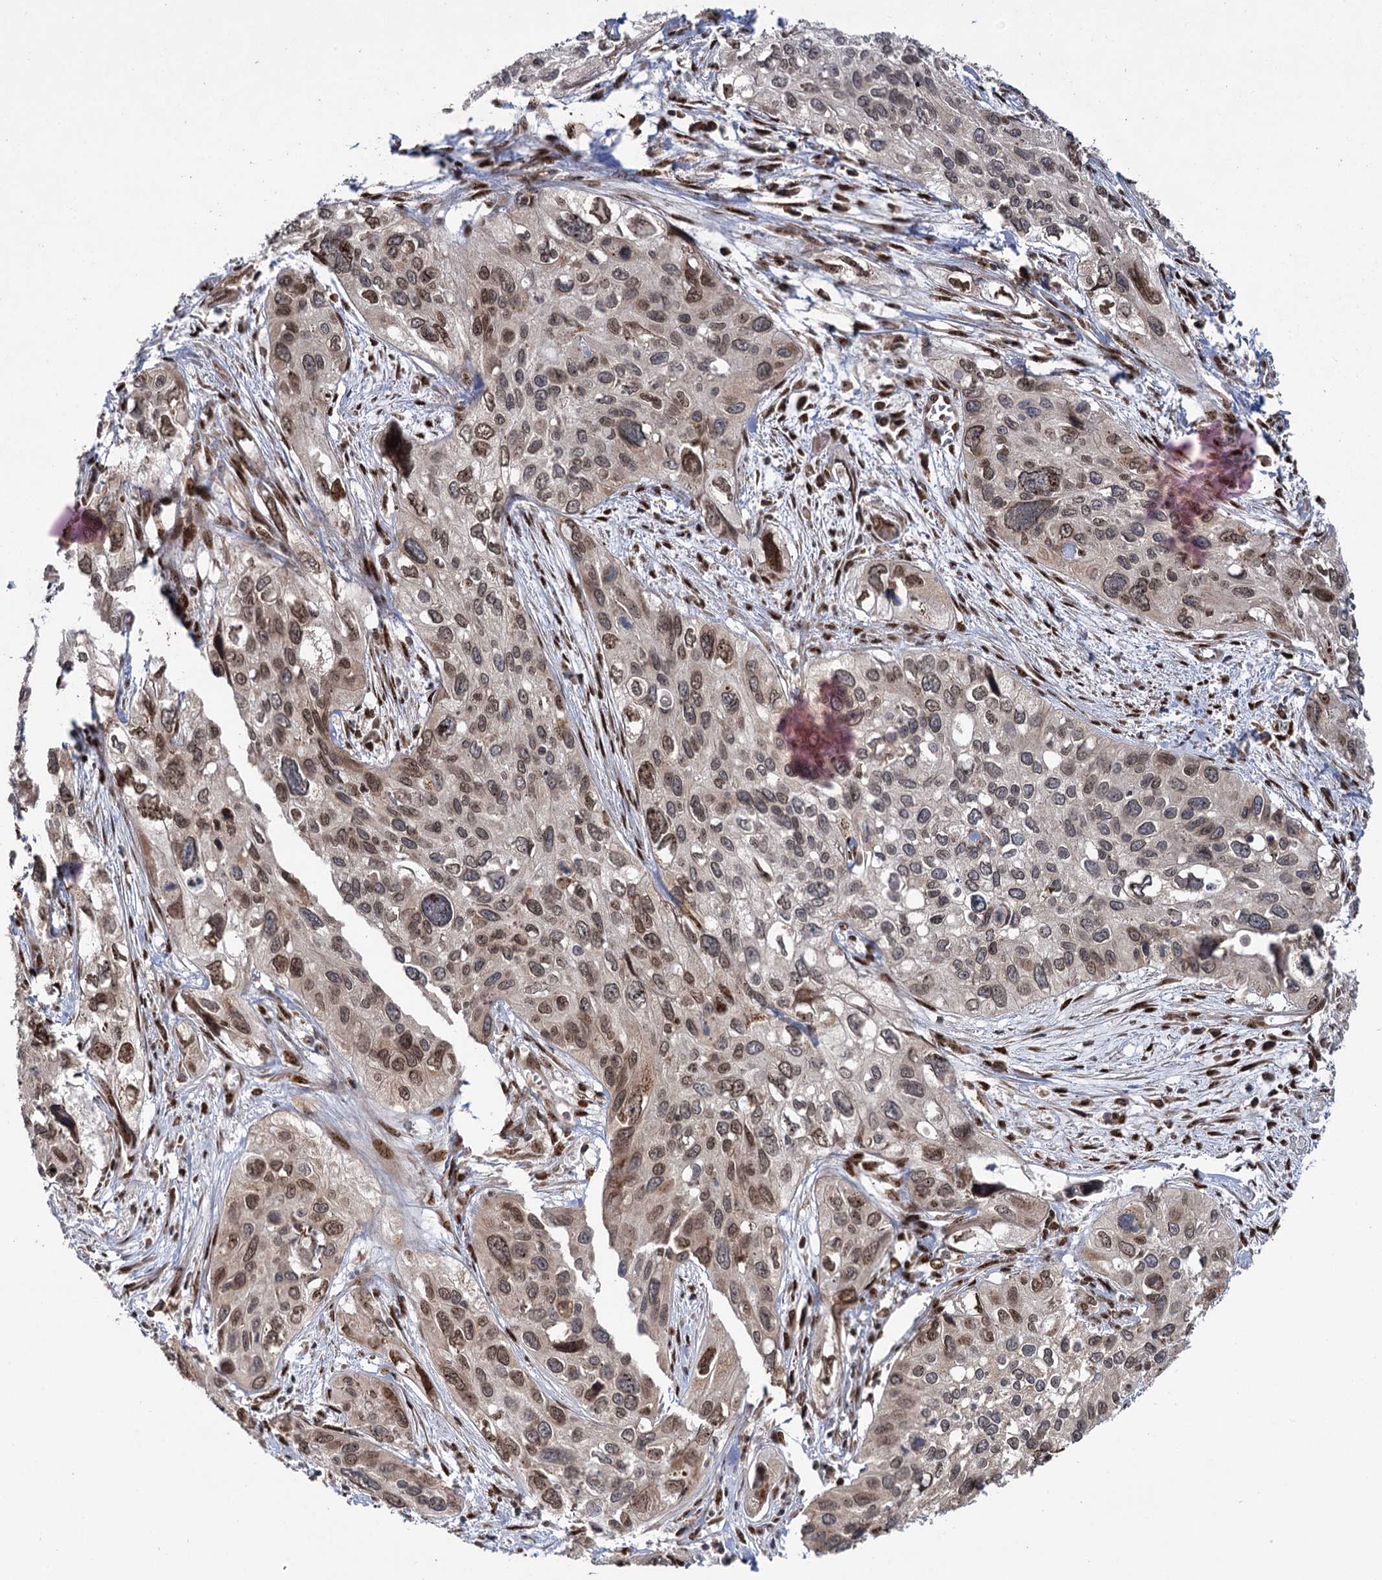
{"staining": {"intensity": "moderate", "quantity": "25%-75%", "location": "nuclear"}, "tissue": "cervical cancer", "cell_type": "Tumor cells", "image_type": "cancer", "snomed": [{"axis": "morphology", "description": "Squamous cell carcinoma, NOS"}, {"axis": "topography", "description": "Cervix"}], "caption": "DAB (3,3'-diaminobenzidine) immunohistochemical staining of cervical squamous cell carcinoma displays moderate nuclear protein staining in about 25%-75% of tumor cells. (Brightfield microscopy of DAB IHC at high magnification).", "gene": "MESD", "patient": {"sex": "female", "age": 55}}